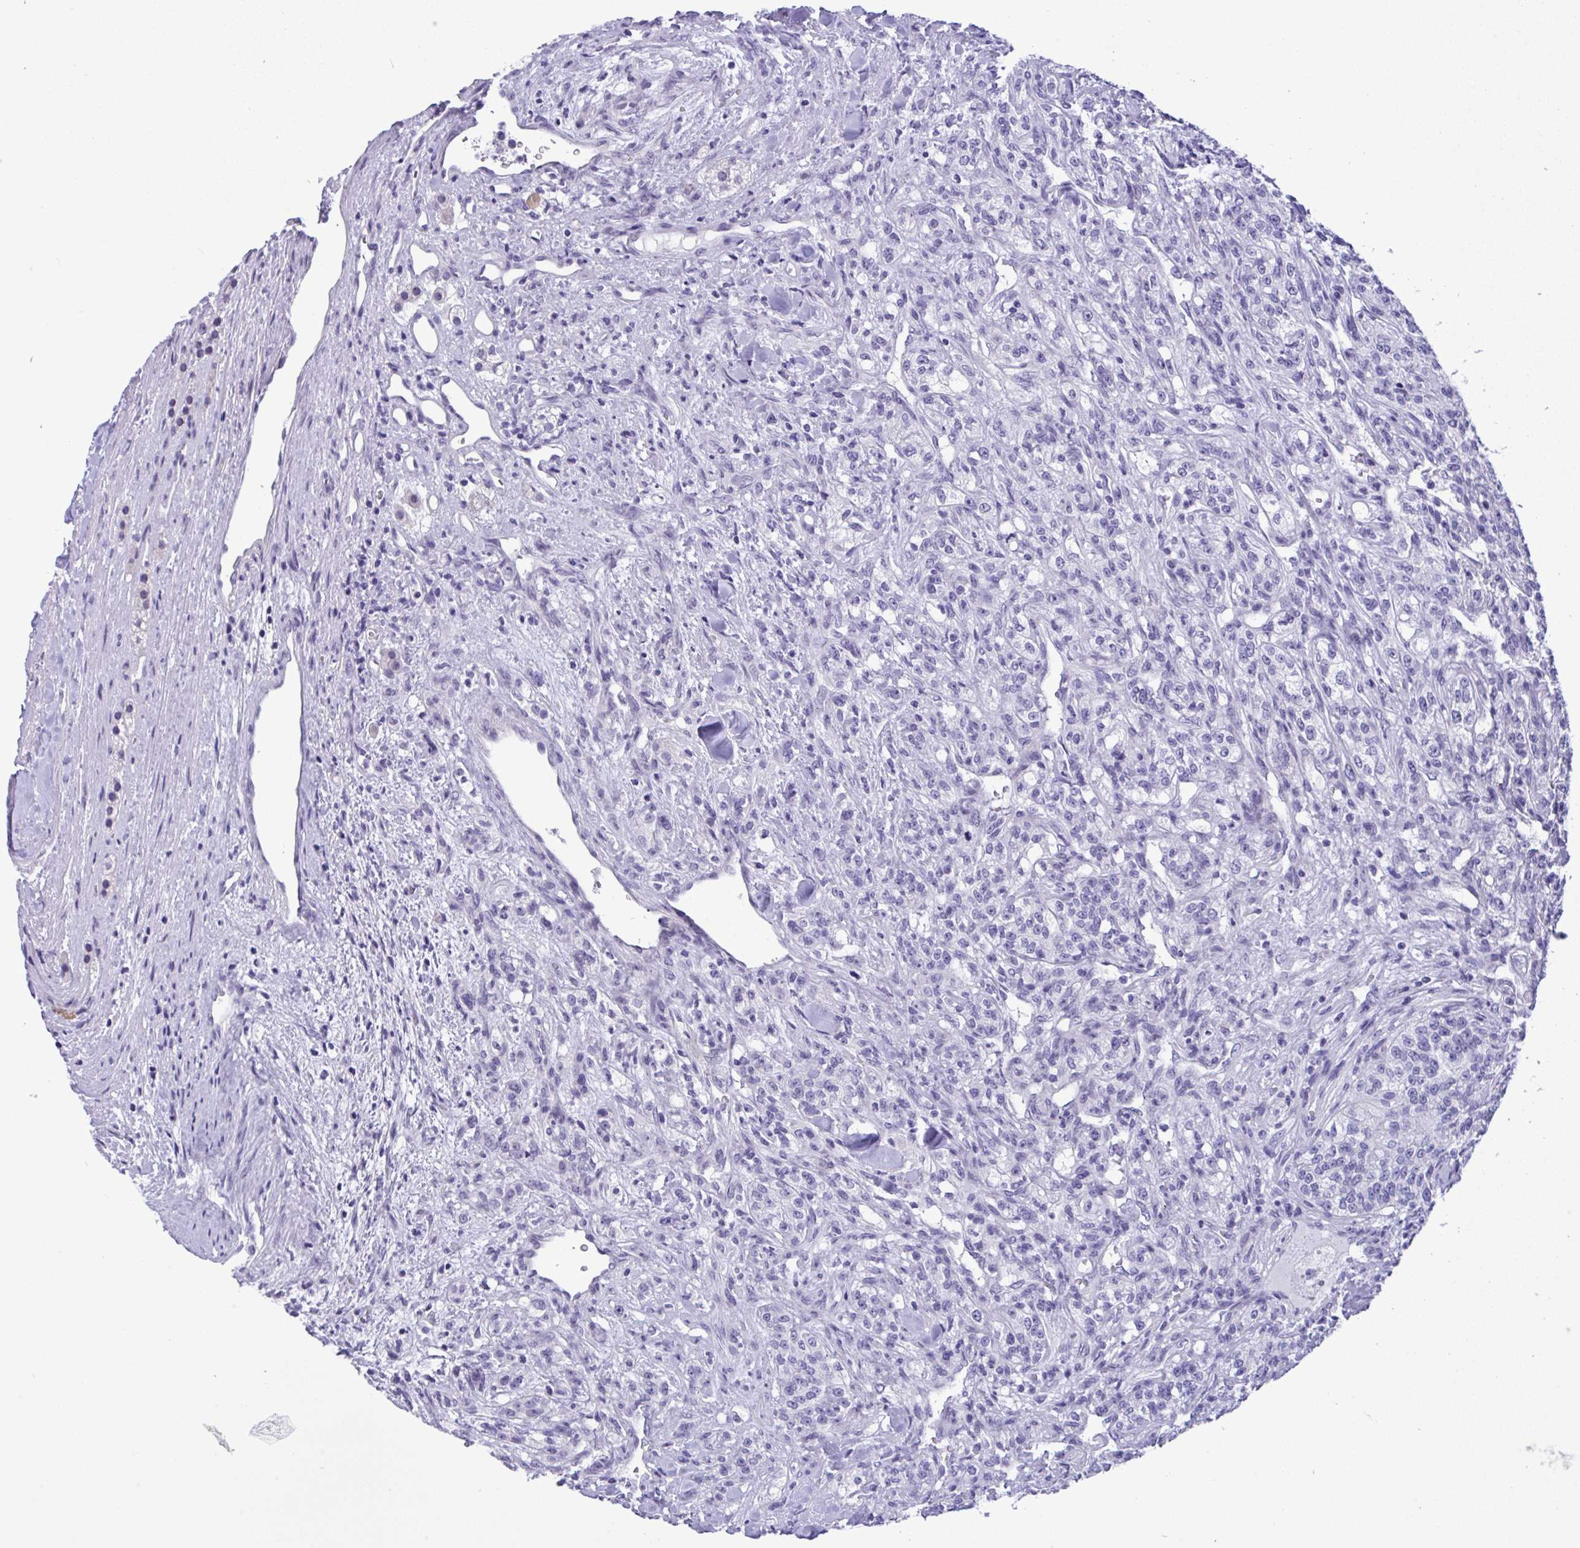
{"staining": {"intensity": "negative", "quantity": "none", "location": "none"}, "tissue": "renal cancer", "cell_type": "Tumor cells", "image_type": "cancer", "snomed": [{"axis": "morphology", "description": "Adenocarcinoma, NOS"}, {"axis": "topography", "description": "Kidney"}], "caption": "DAB (3,3'-diaminobenzidine) immunohistochemical staining of renal adenocarcinoma shows no significant expression in tumor cells.", "gene": "YBX2", "patient": {"sex": "female", "age": 63}}